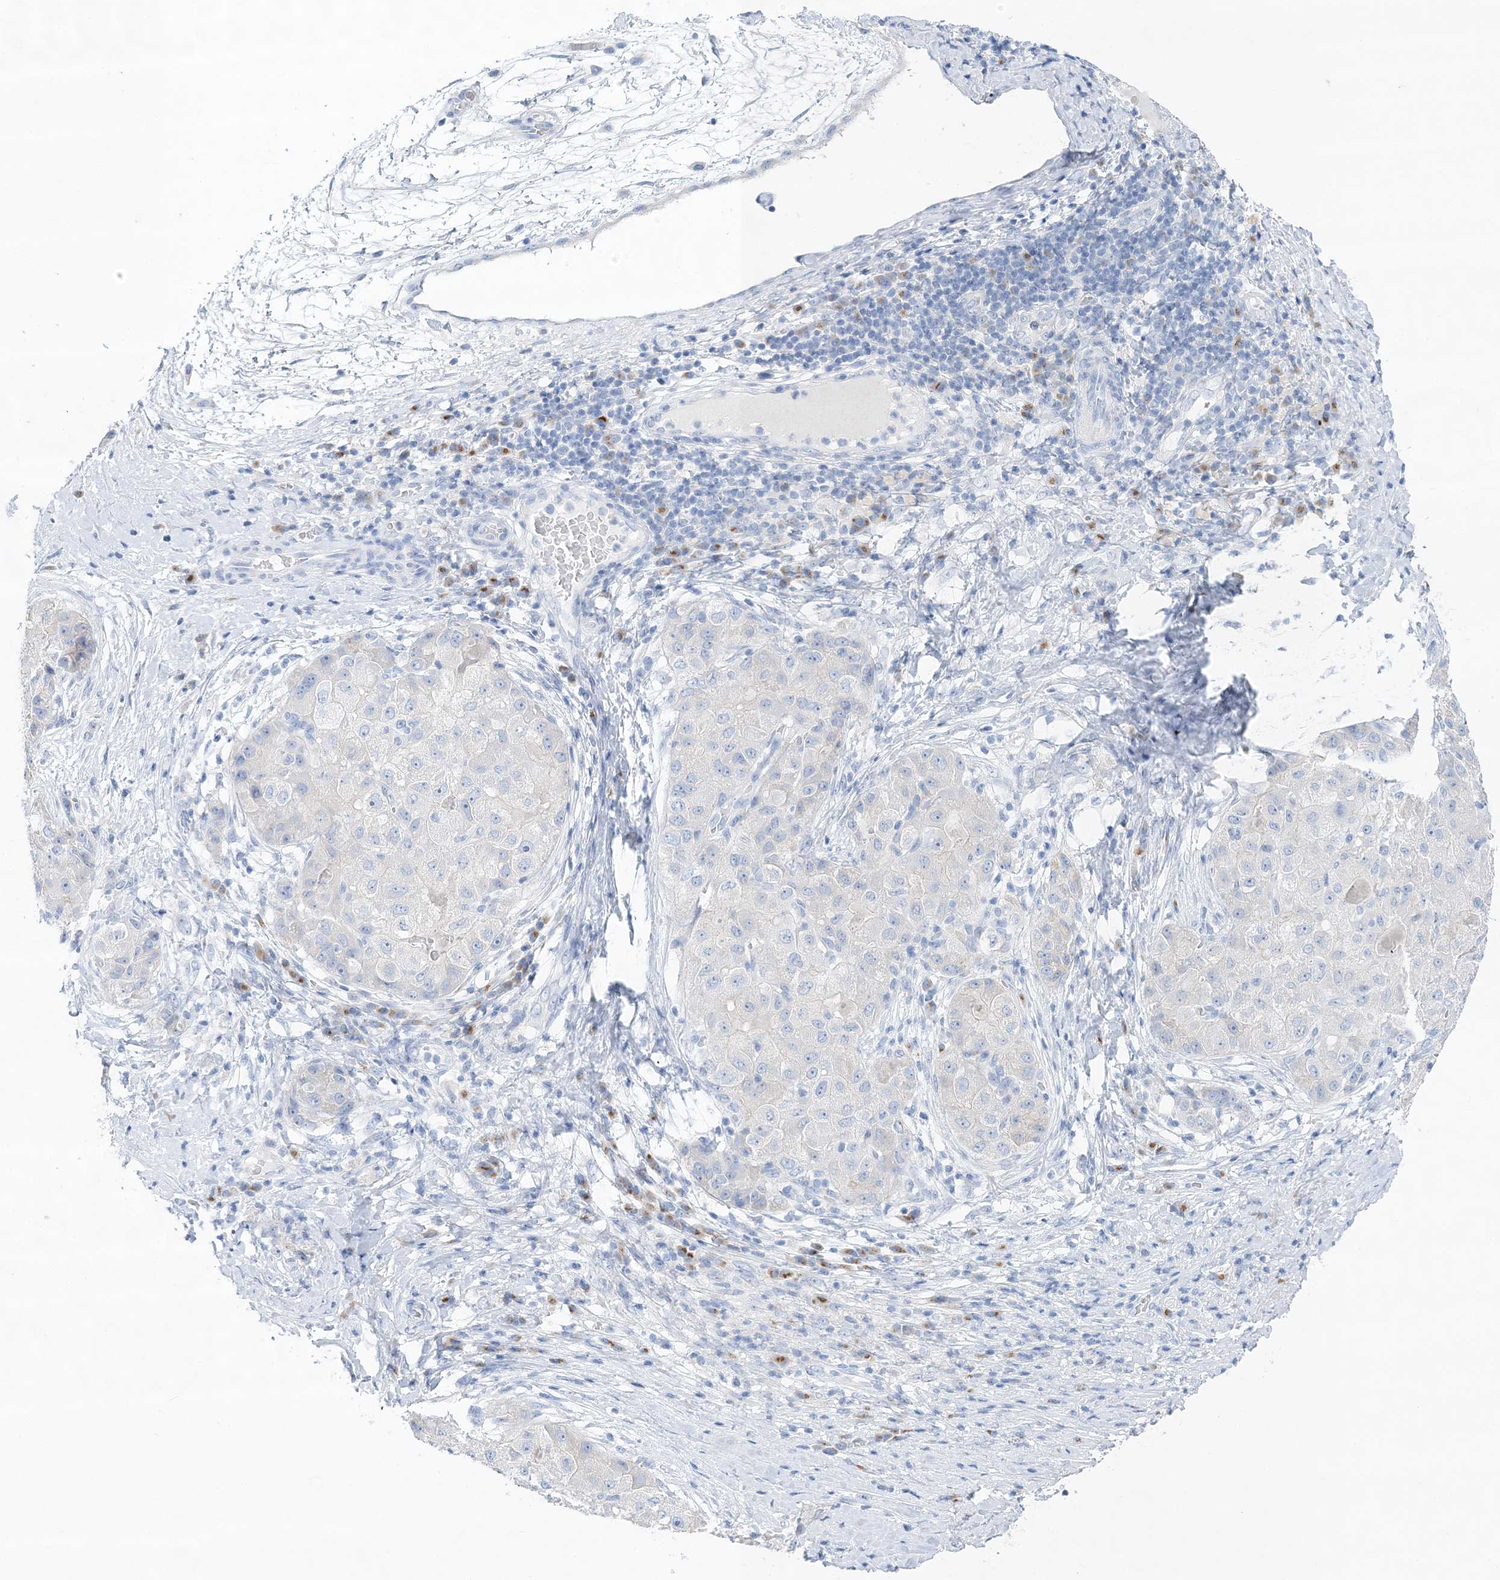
{"staining": {"intensity": "negative", "quantity": "none", "location": "none"}, "tissue": "liver cancer", "cell_type": "Tumor cells", "image_type": "cancer", "snomed": [{"axis": "morphology", "description": "Carcinoma, Hepatocellular, NOS"}, {"axis": "topography", "description": "Liver"}], "caption": "IHC micrograph of human liver cancer stained for a protein (brown), which demonstrates no positivity in tumor cells.", "gene": "SLC5A6", "patient": {"sex": "male", "age": 80}}